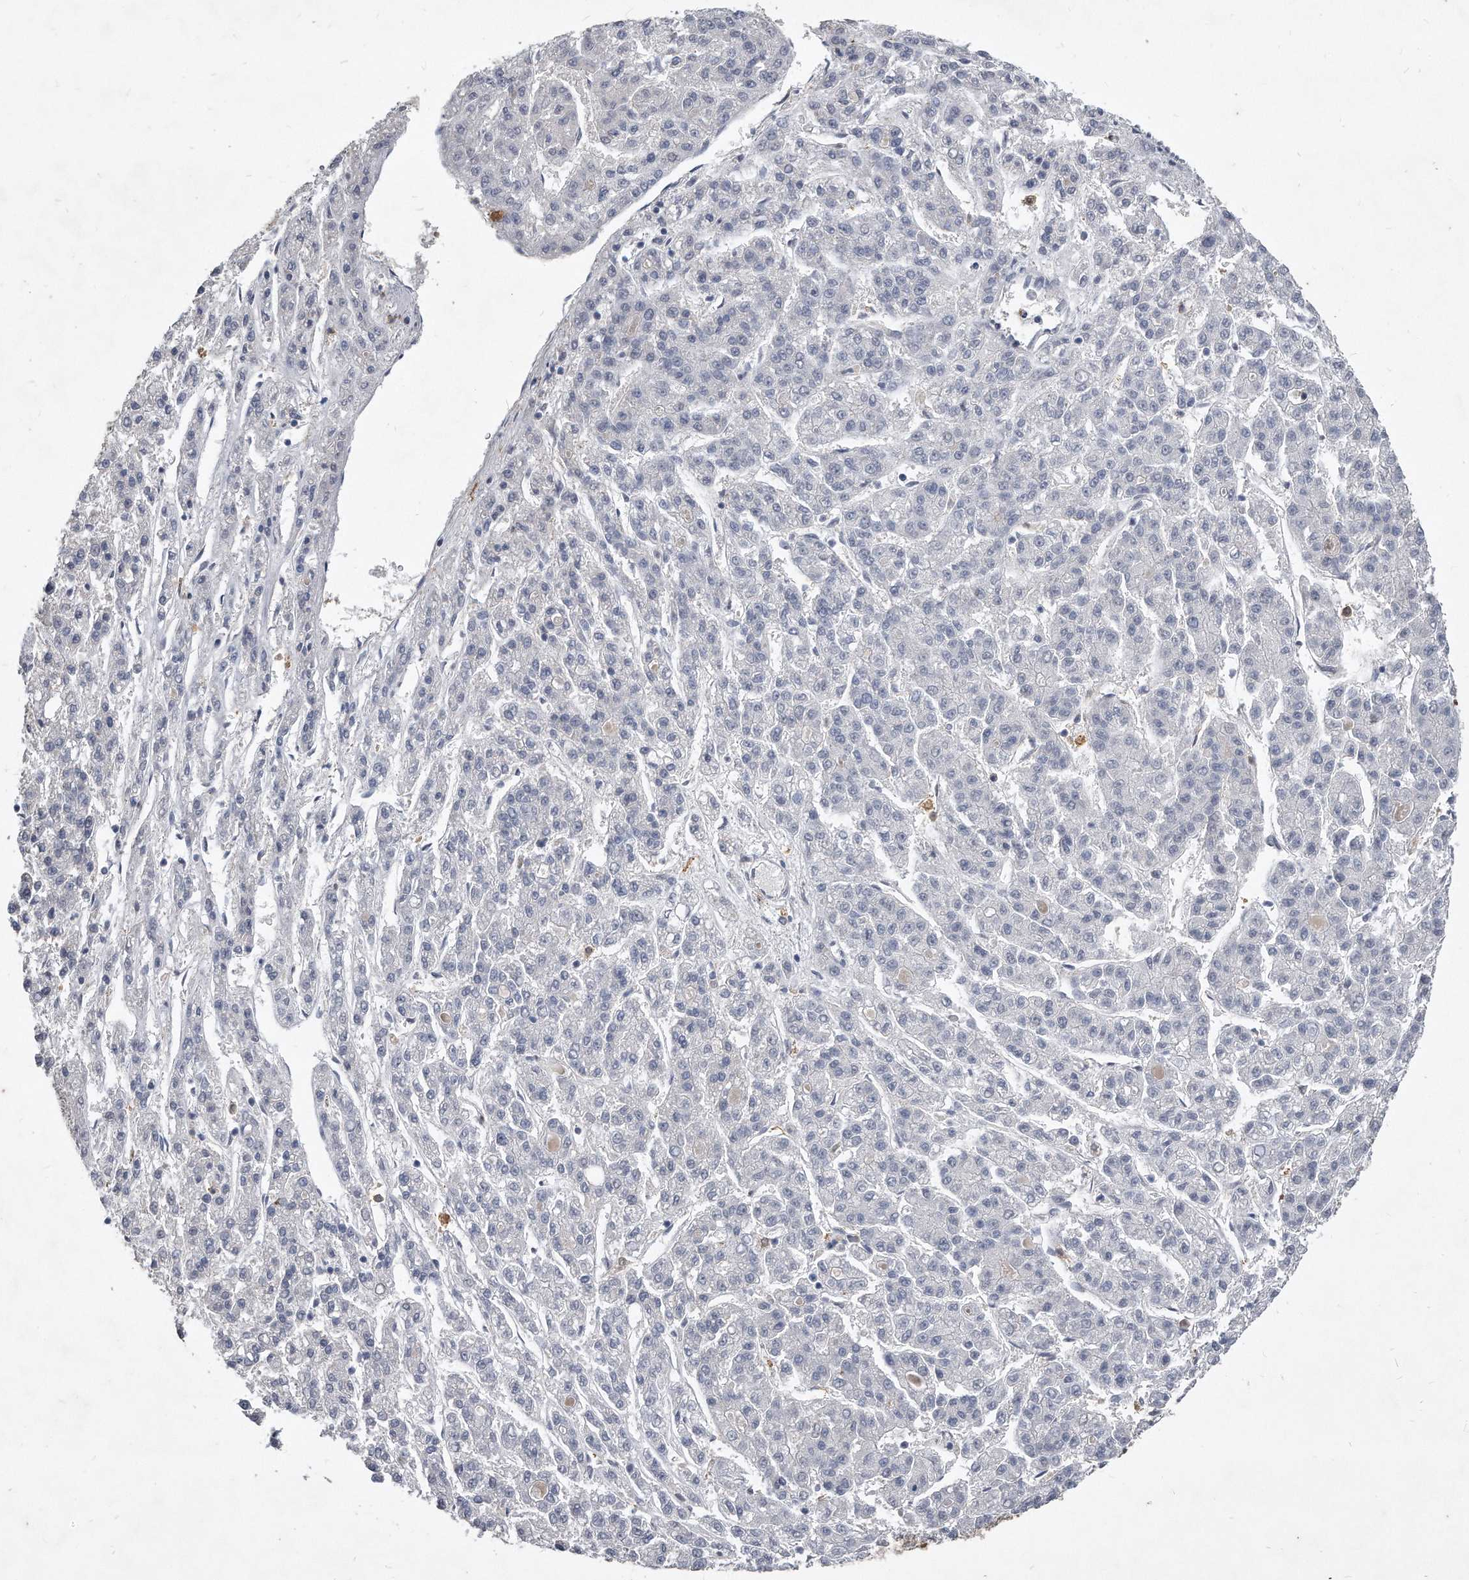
{"staining": {"intensity": "negative", "quantity": "none", "location": "none"}, "tissue": "liver cancer", "cell_type": "Tumor cells", "image_type": "cancer", "snomed": [{"axis": "morphology", "description": "Carcinoma, Hepatocellular, NOS"}, {"axis": "topography", "description": "Liver"}], "caption": "This is an immunohistochemistry (IHC) photomicrograph of human liver cancer. There is no expression in tumor cells.", "gene": "HOMER3", "patient": {"sex": "male", "age": 70}}